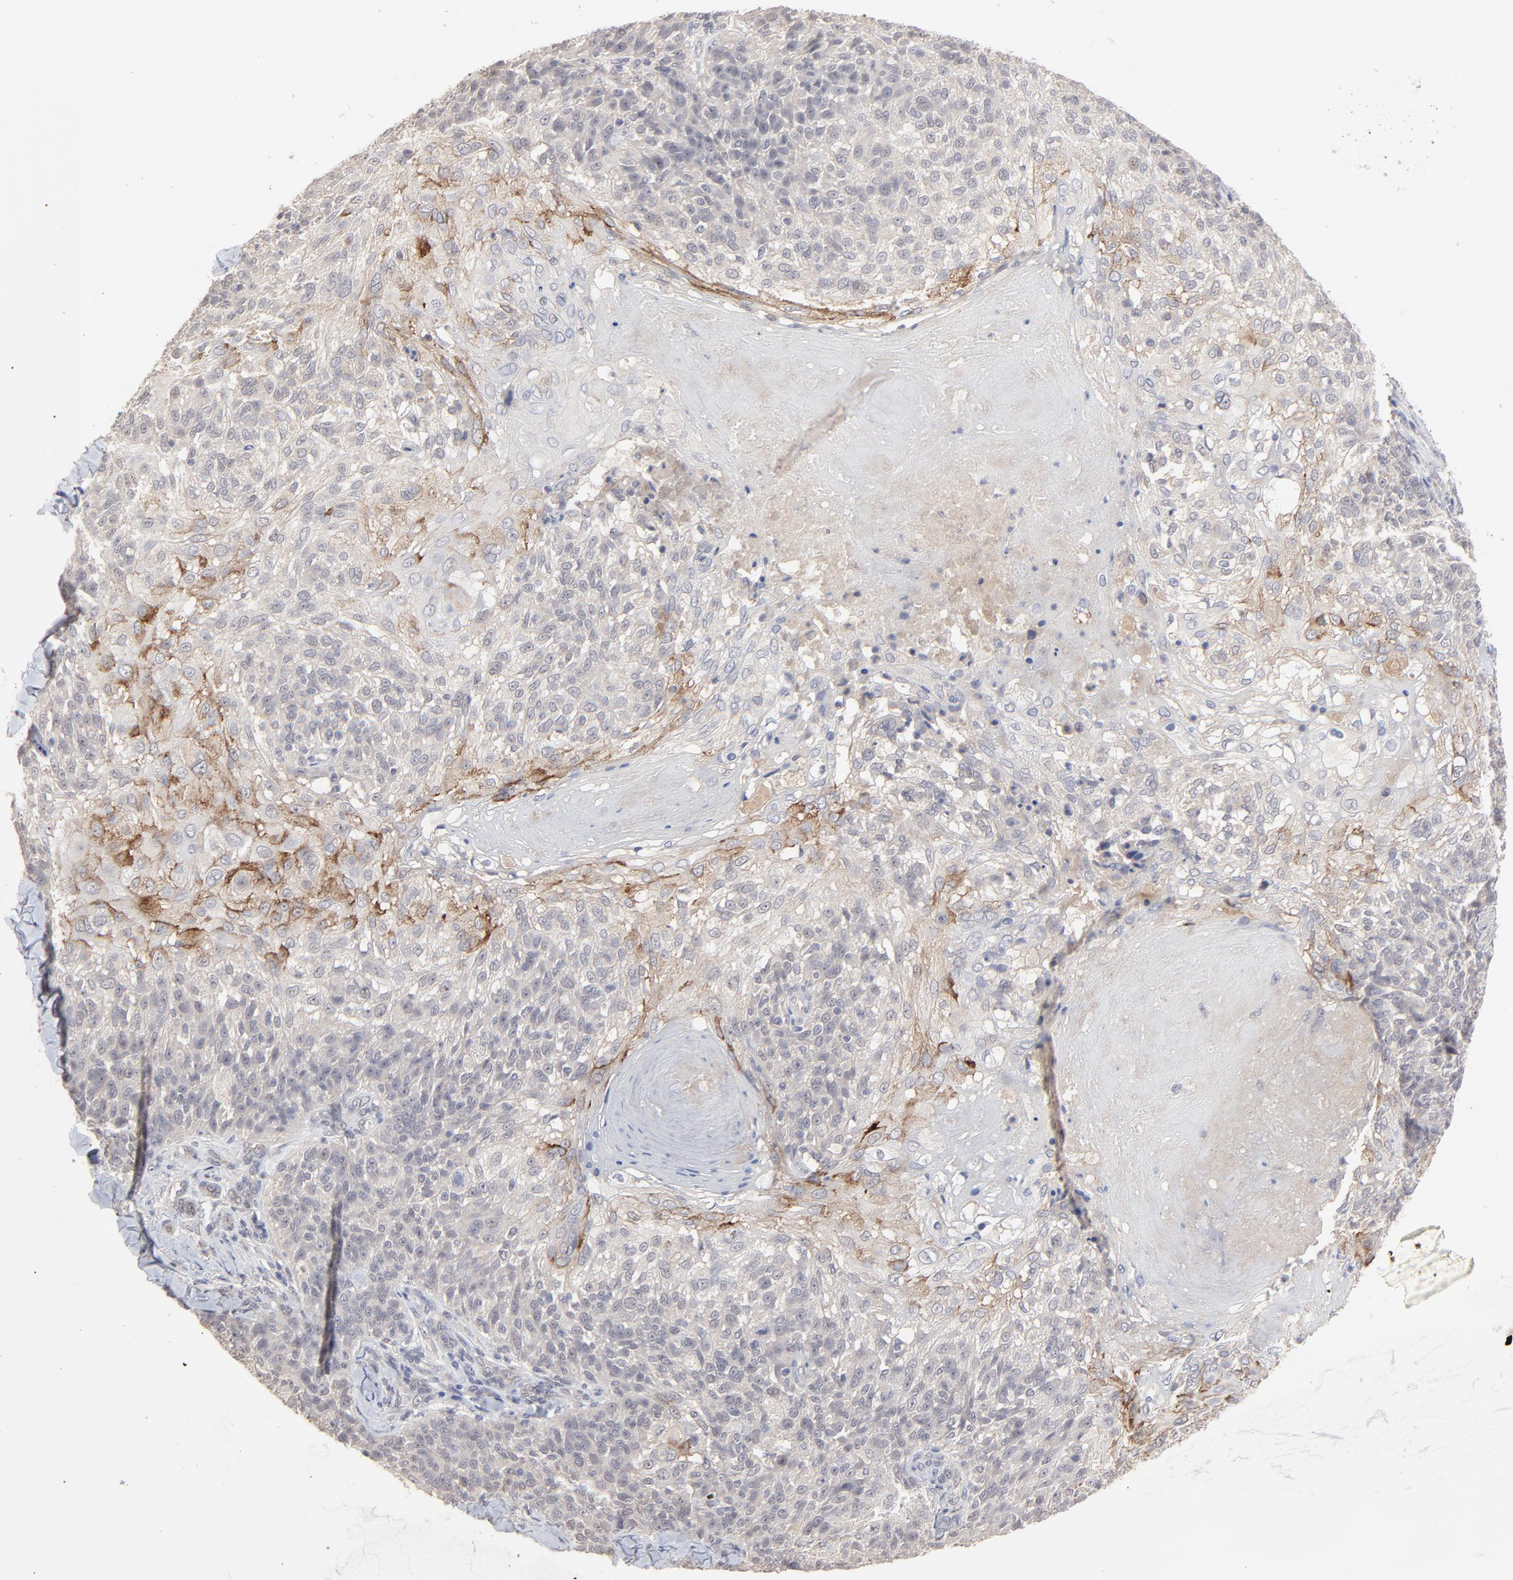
{"staining": {"intensity": "negative", "quantity": "none", "location": "none"}, "tissue": "skin cancer", "cell_type": "Tumor cells", "image_type": "cancer", "snomed": [{"axis": "morphology", "description": "Normal tissue, NOS"}, {"axis": "morphology", "description": "Squamous cell carcinoma, NOS"}, {"axis": "topography", "description": "Skin"}], "caption": "Histopathology image shows no protein positivity in tumor cells of skin cancer (squamous cell carcinoma) tissue.", "gene": "FAM199X", "patient": {"sex": "female", "age": 83}}